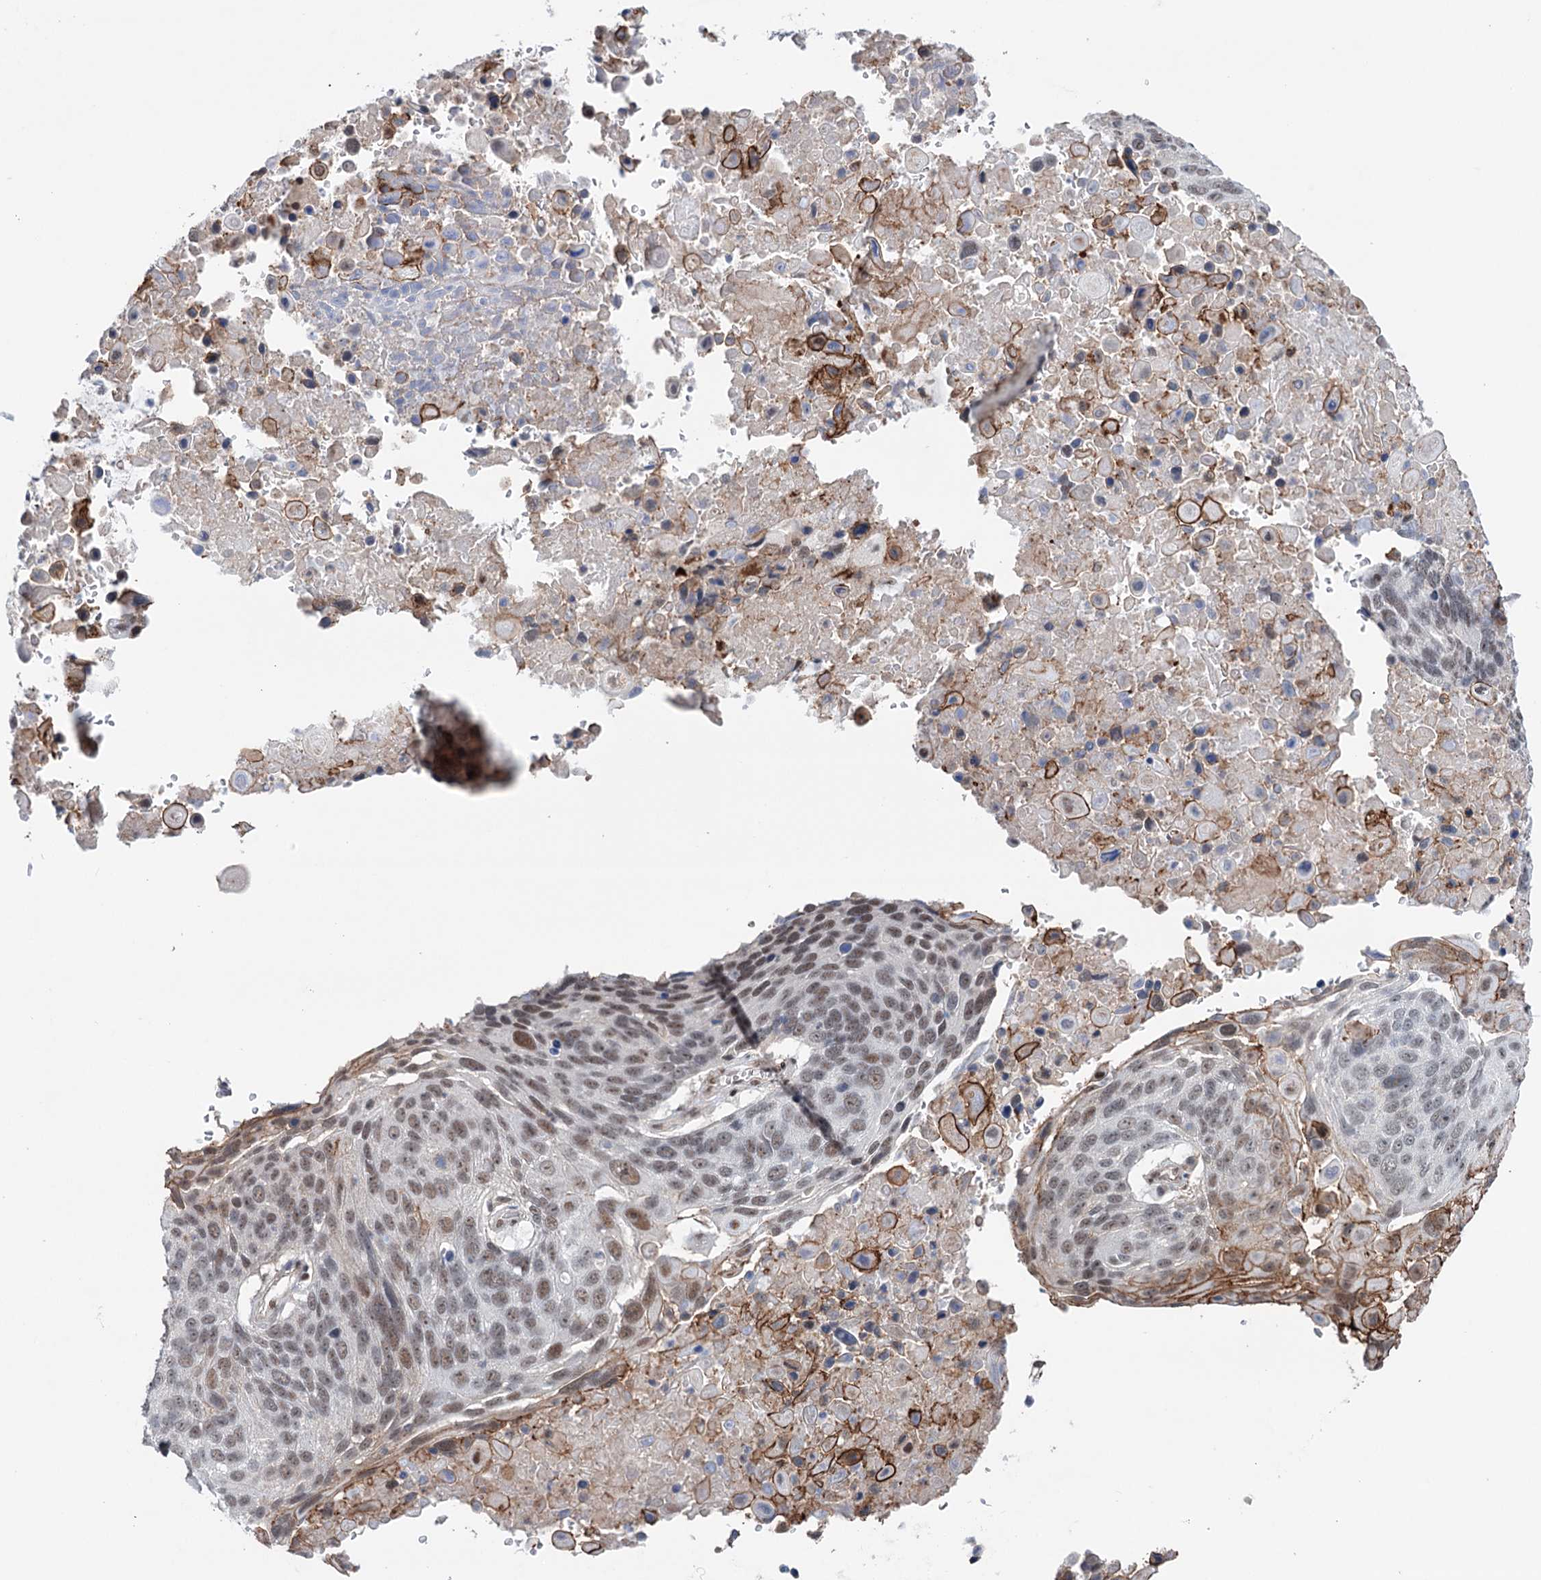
{"staining": {"intensity": "moderate", "quantity": "<25%", "location": "nuclear"}, "tissue": "lung cancer", "cell_type": "Tumor cells", "image_type": "cancer", "snomed": [{"axis": "morphology", "description": "Squamous cell carcinoma, NOS"}, {"axis": "topography", "description": "Lung"}], "caption": "The histopathology image reveals a brown stain indicating the presence of a protein in the nuclear of tumor cells in lung cancer.", "gene": "FAM53A", "patient": {"sex": "male", "age": 66}}